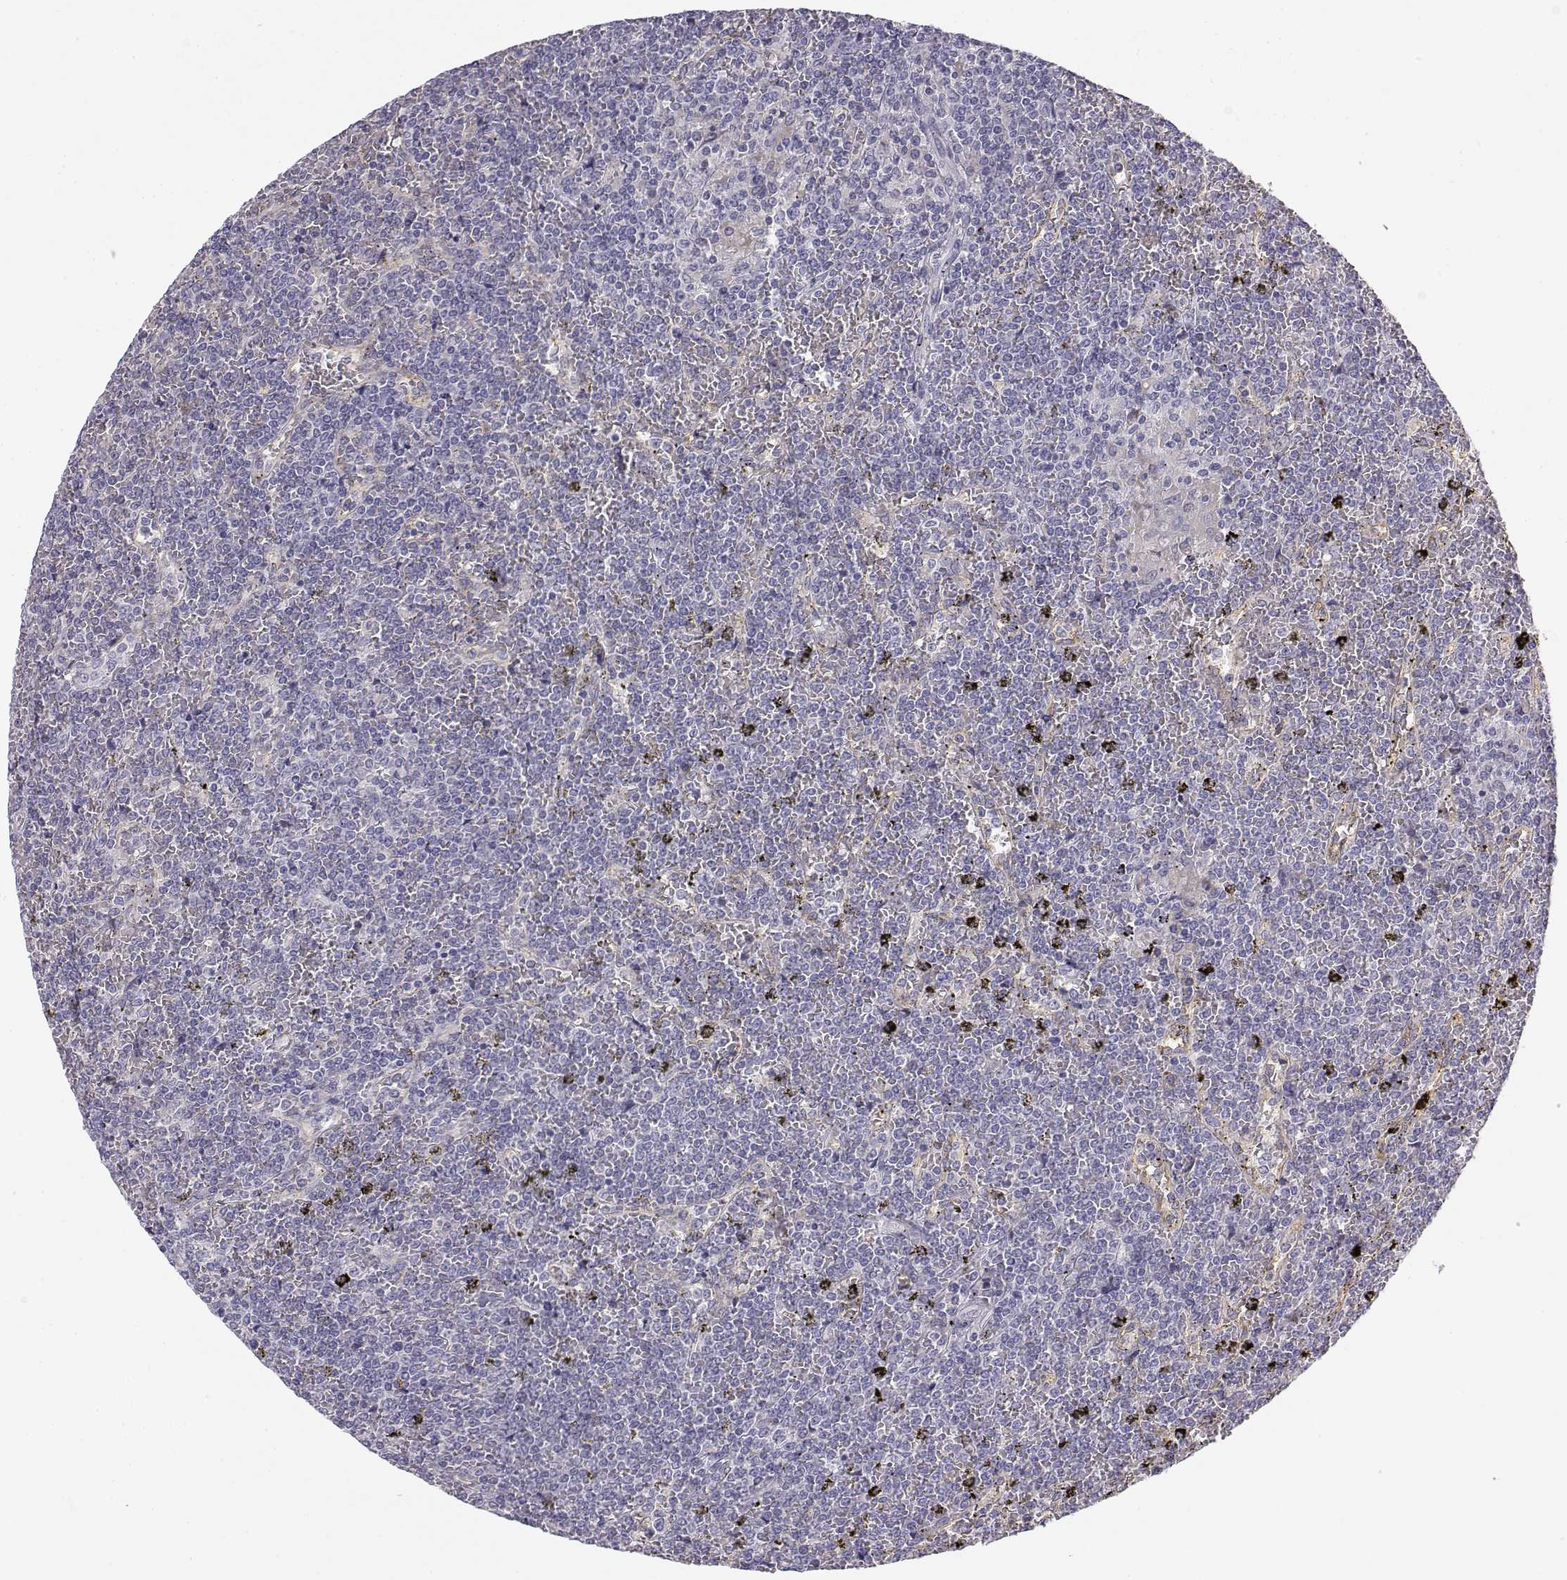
{"staining": {"intensity": "negative", "quantity": "none", "location": "none"}, "tissue": "lymphoma", "cell_type": "Tumor cells", "image_type": "cancer", "snomed": [{"axis": "morphology", "description": "Malignant lymphoma, non-Hodgkin's type, Low grade"}, {"axis": "topography", "description": "Spleen"}], "caption": "Immunohistochemistry image of human malignant lymphoma, non-Hodgkin's type (low-grade) stained for a protein (brown), which exhibits no staining in tumor cells. (Immunohistochemistry, brightfield microscopy, high magnification).", "gene": "ACSL6", "patient": {"sex": "female", "age": 19}}